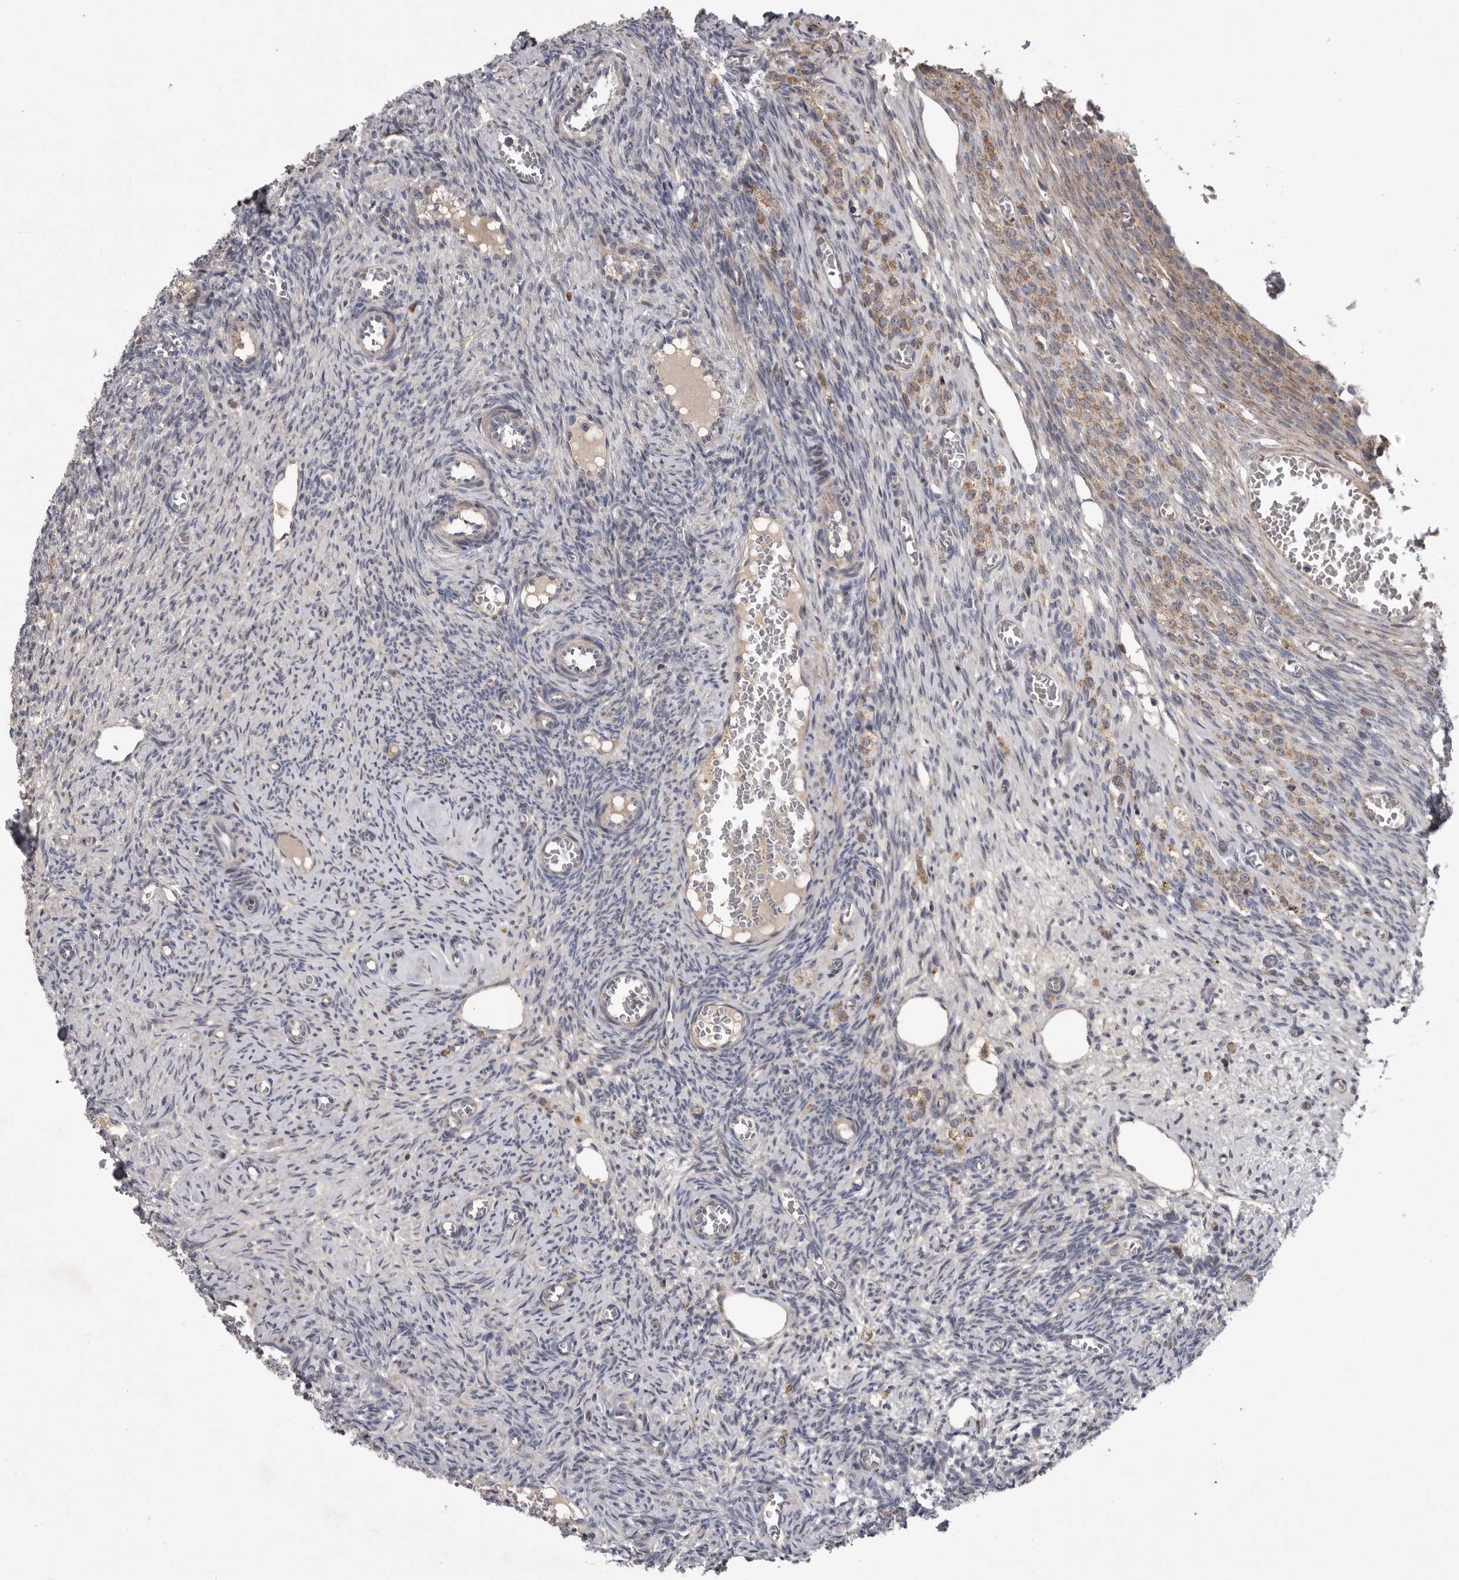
{"staining": {"intensity": "negative", "quantity": "none", "location": "none"}, "tissue": "ovary", "cell_type": "Ovarian stroma cells", "image_type": "normal", "snomed": [{"axis": "morphology", "description": "Normal tissue, NOS"}, {"axis": "topography", "description": "Ovary"}], "caption": "Immunohistochemistry (IHC) histopathology image of benign ovary: human ovary stained with DAB reveals no significant protein positivity in ovarian stroma cells.", "gene": "CRP", "patient": {"sex": "female", "age": 27}}